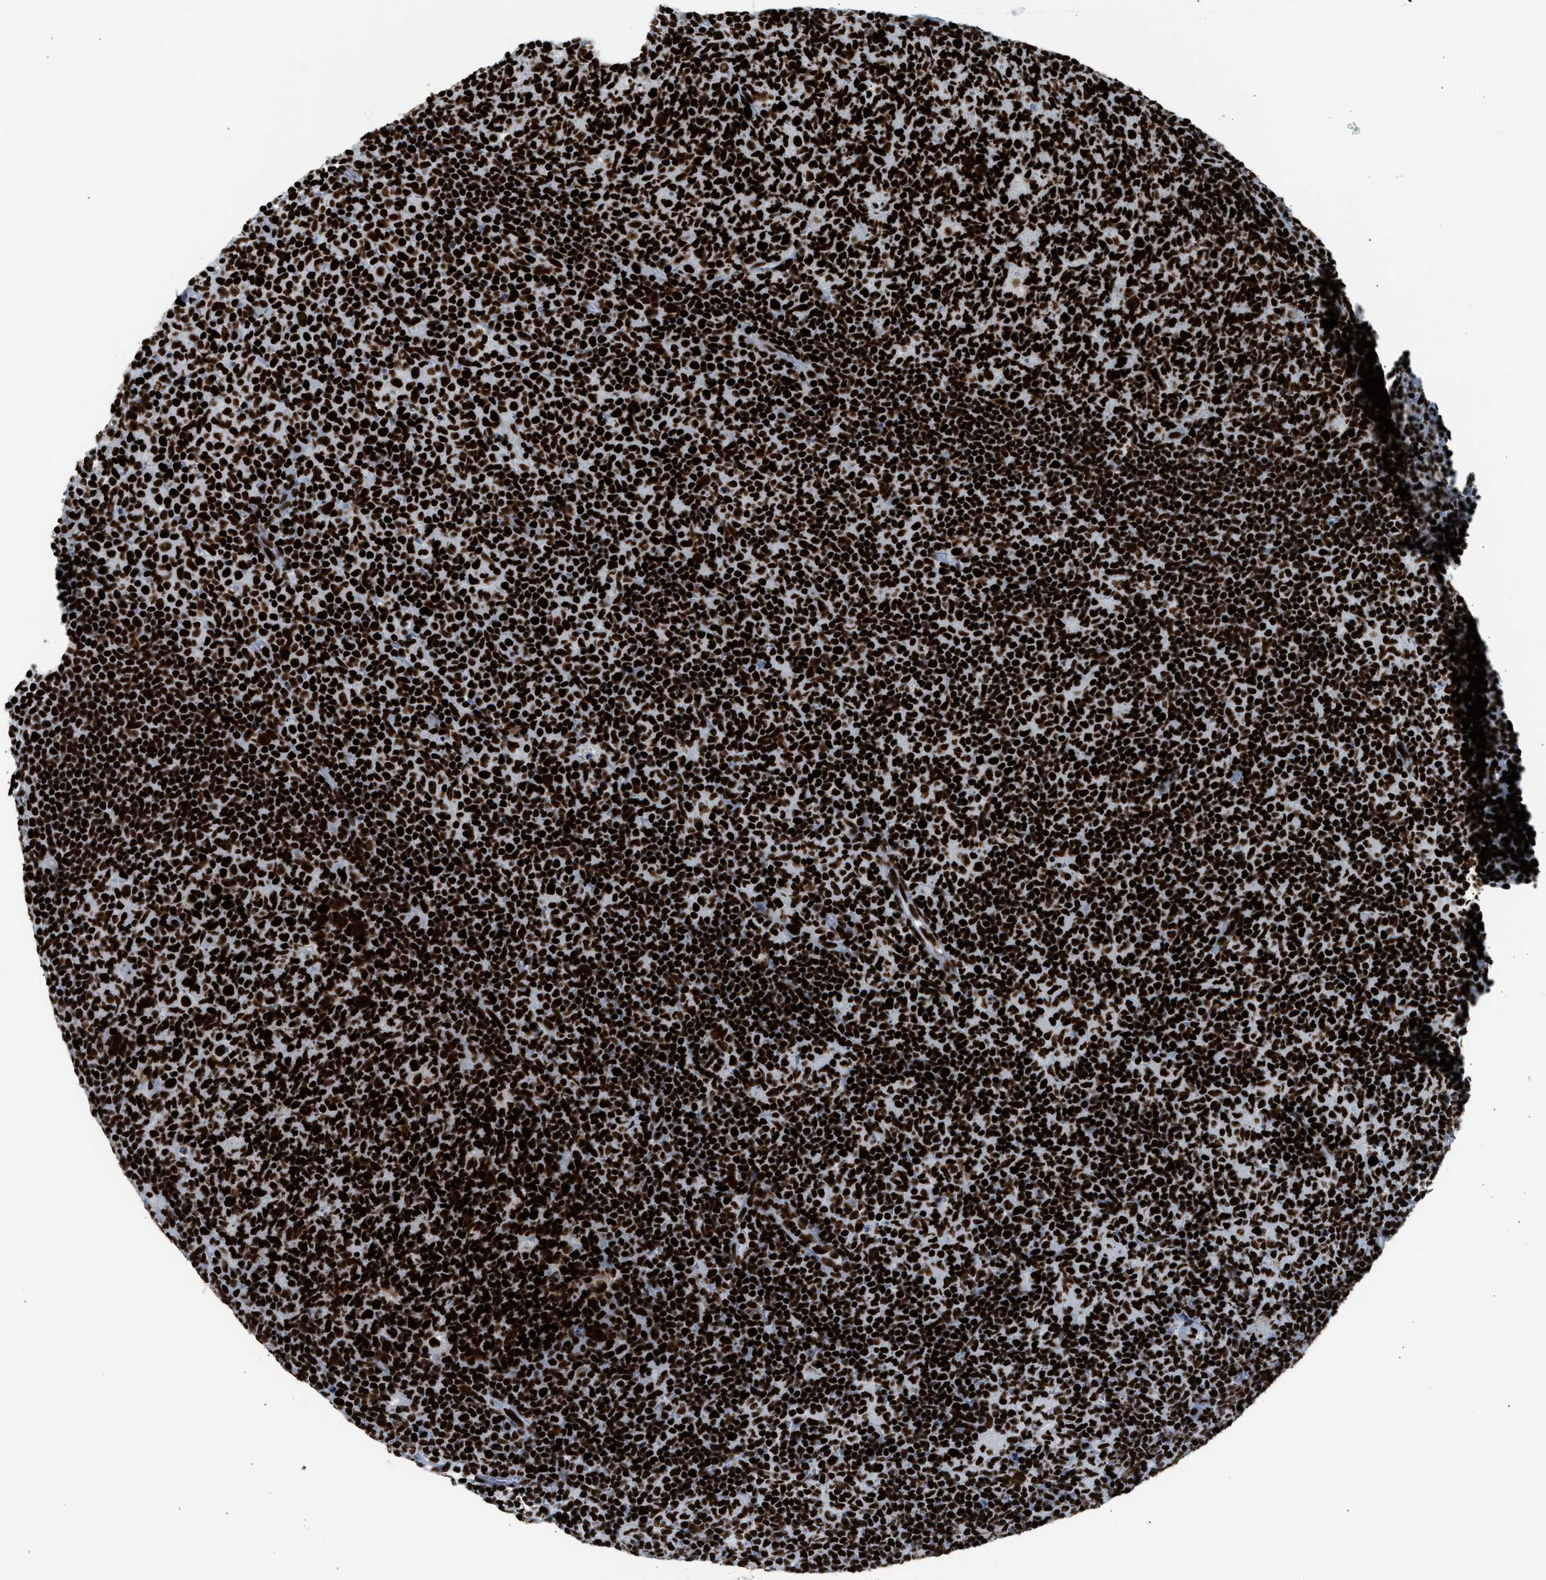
{"staining": {"intensity": "strong", "quantity": ">75%", "location": "nuclear"}, "tissue": "lymph node", "cell_type": "Germinal center cells", "image_type": "normal", "snomed": [{"axis": "morphology", "description": "Normal tissue, NOS"}, {"axis": "morphology", "description": "Inflammation, NOS"}, {"axis": "topography", "description": "Lymph node"}], "caption": "DAB immunohistochemical staining of normal lymph node shows strong nuclear protein expression in approximately >75% of germinal center cells. The staining is performed using DAB (3,3'-diaminobenzidine) brown chromogen to label protein expression. The nuclei are counter-stained blue using hematoxylin.", "gene": "PIF1", "patient": {"sex": "male", "age": 55}}